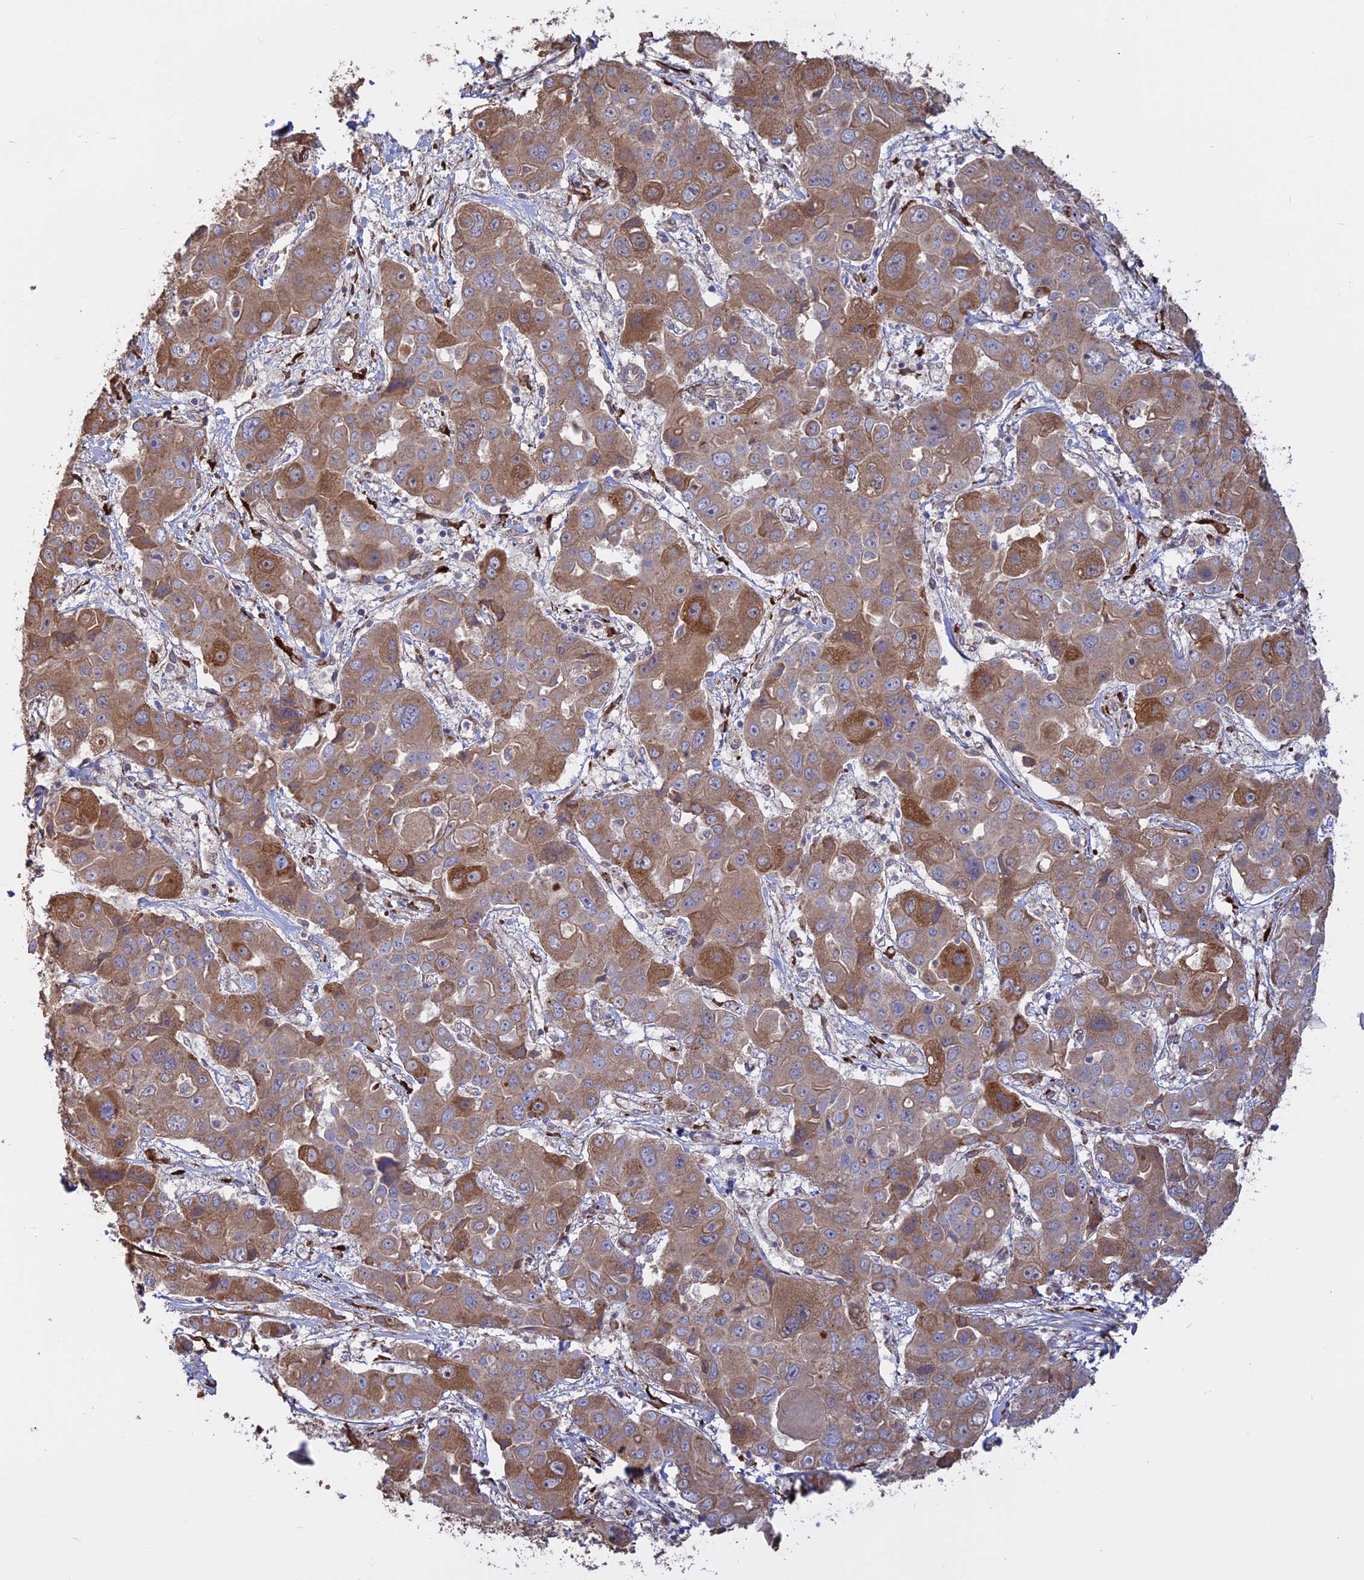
{"staining": {"intensity": "moderate", "quantity": "25%-75%", "location": "cytoplasmic/membranous"}, "tissue": "liver cancer", "cell_type": "Tumor cells", "image_type": "cancer", "snomed": [{"axis": "morphology", "description": "Cholangiocarcinoma"}, {"axis": "topography", "description": "Liver"}], "caption": "A brown stain highlights moderate cytoplasmic/membranous expression of a protein in human liver cancer (cholangiocarcinoma) tumor cells.", "gene": "PPIC", "patient": {"sex": "male", "age": 67}}